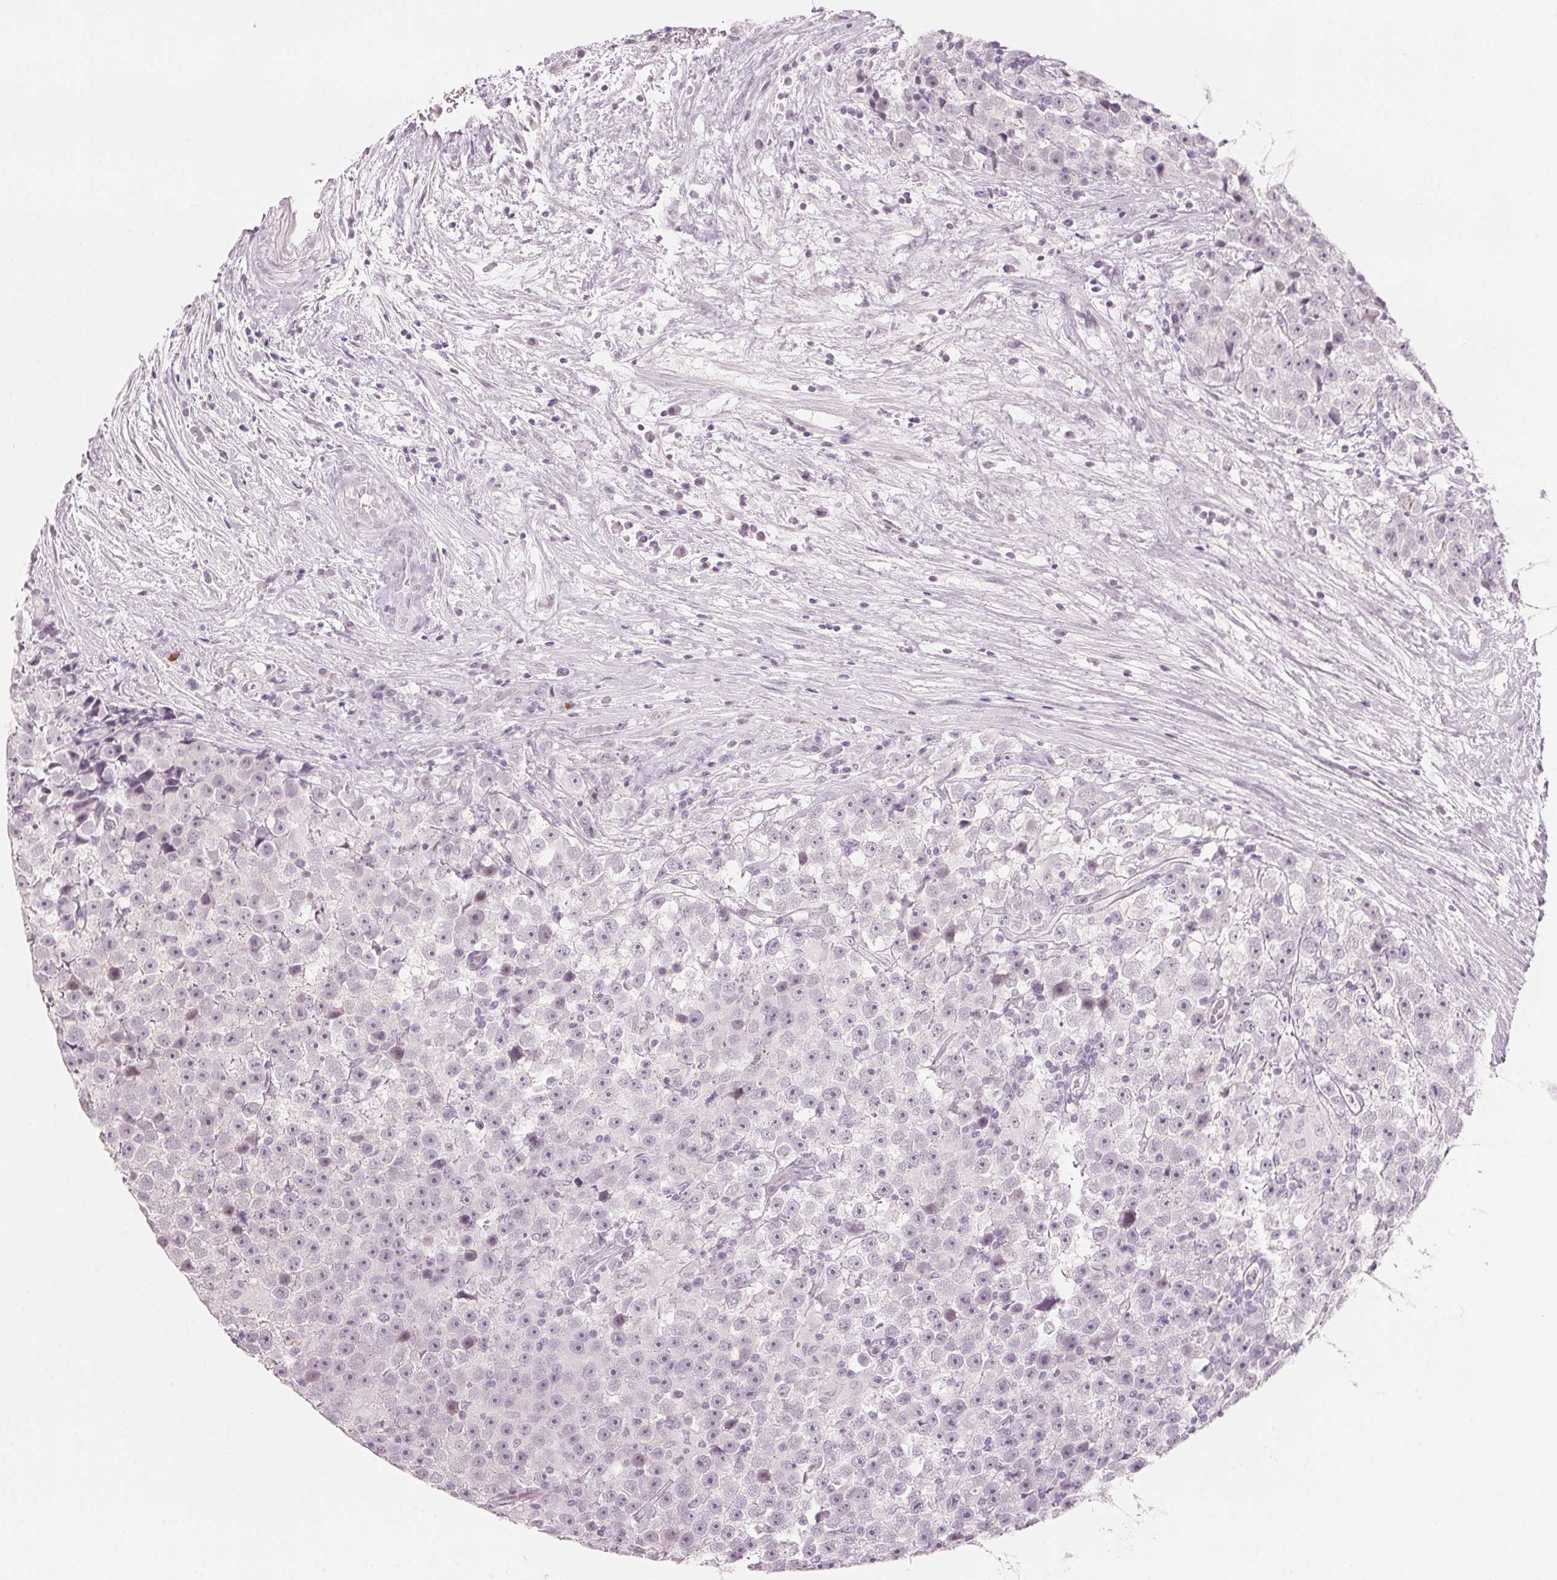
{"staining": {"intensity": "negative", "quantity": "none", "location": "none"}, "tissue": "testis cancer", "cell_type": "Tumor cells", "image_type": "cancer", "snomed": [{"axis": "morphology", "description": "Seminoma, NOS"}, {"axis": "topography", "description": "Testis"}], "caption": "A photomicrograph of testis cancer (seminoma) stained for a protein displays no brown staining in tumor cells. Nuclei are stained in blue.", "gene": "SCTR", "patient": {"sex": "male", "age": 31}}